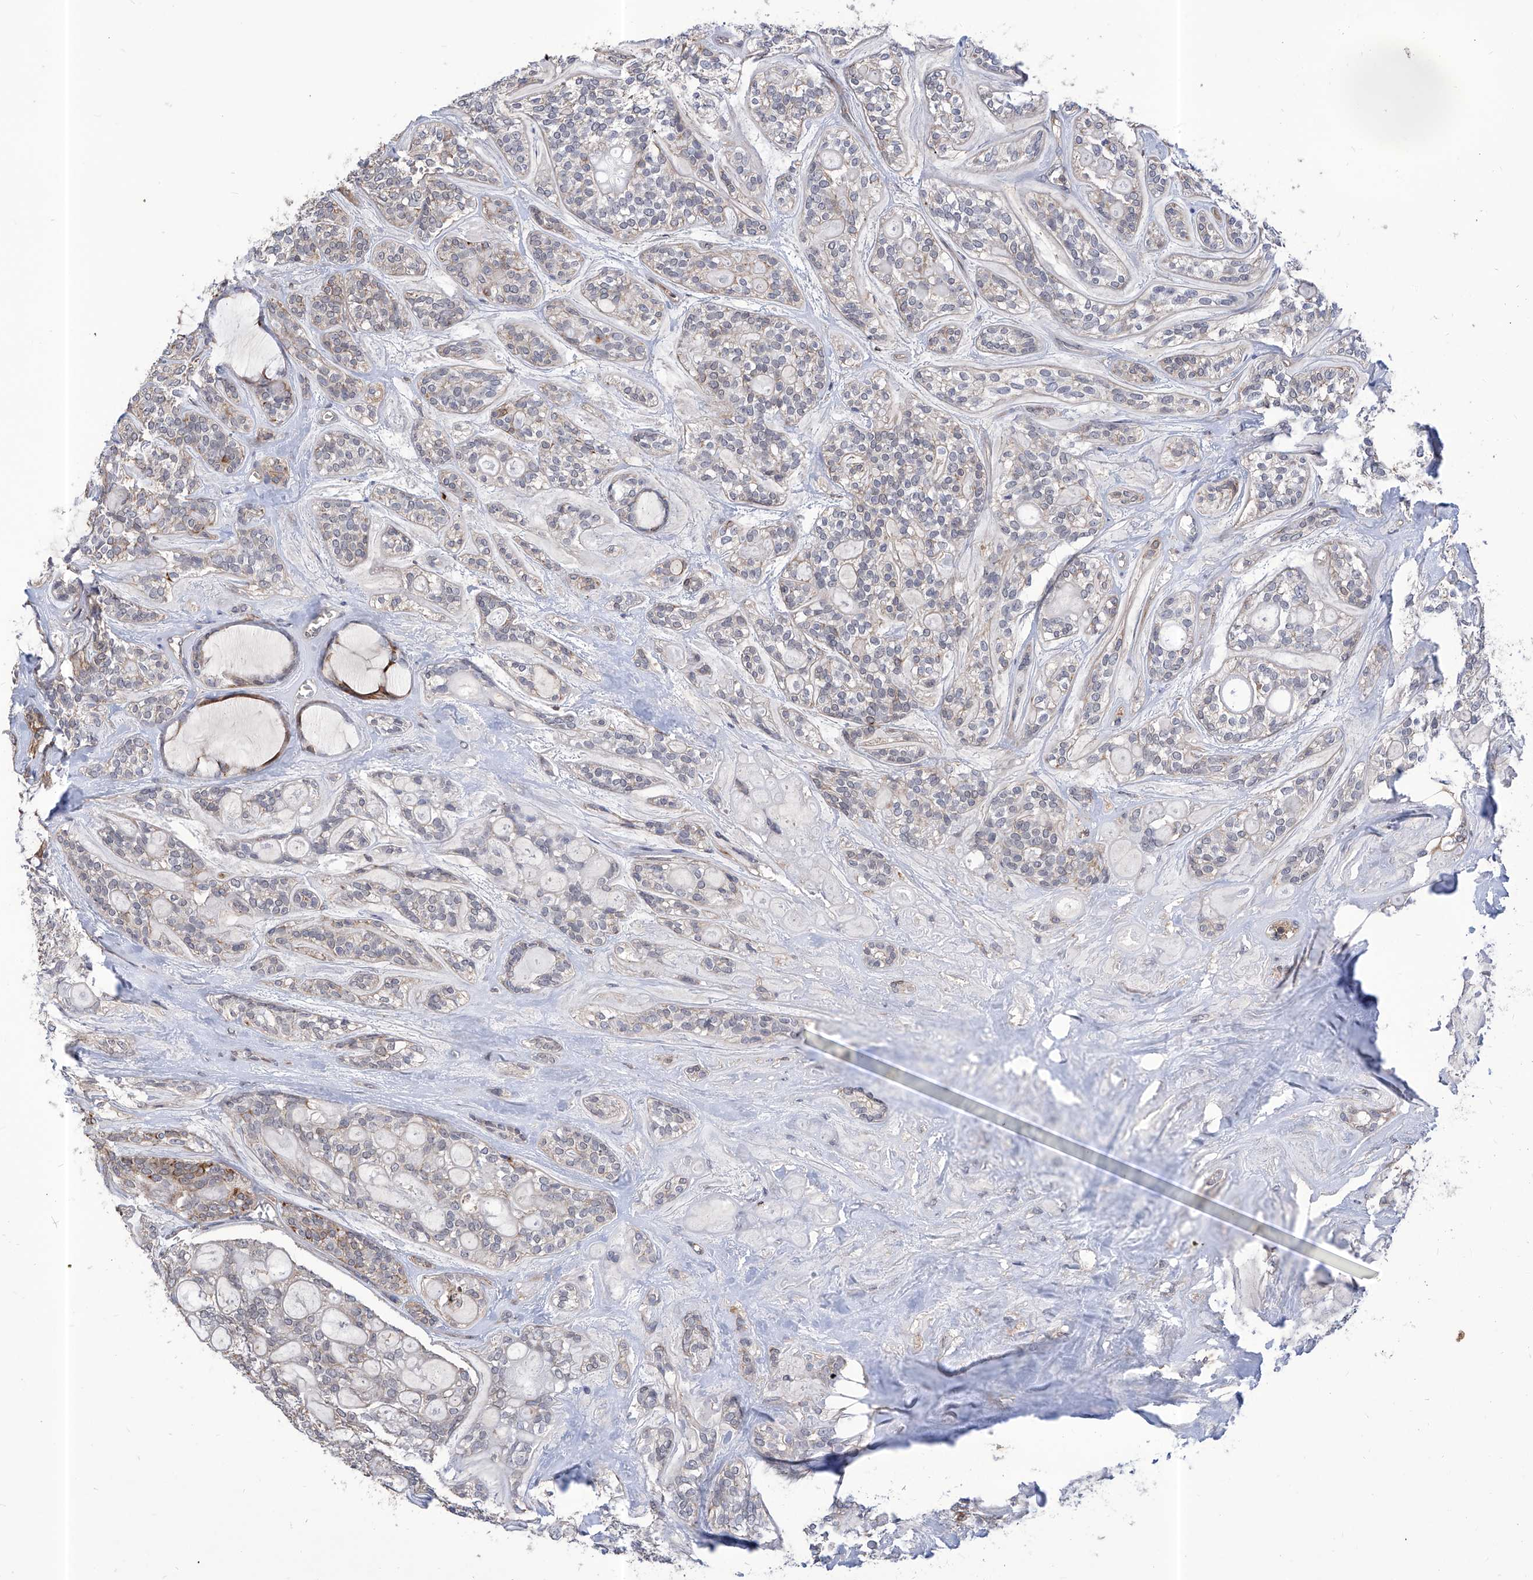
{"staining": {"intensity": "moderate", "quantity": "<25%", "location": "cytoplasmic/membranous"}, "tissue": "head and neck cancer", "cell_type": "Tumor cells", "image_type": "cancer", "snomed": [{"axis": "morphology", "description": "Adenocarcinoma, NOS"}, {"axis": "topography", "description": "Head-Neck"}], "caption": "Immunohistochemistry (IHC) of human adenocarcinoma (head and neck) shows low levels of moderate cytoplasmic/membranous expression in about <25% of tumor cells.", "gene": "KIFC2", "patient": {"sex": "male", "age": 66}}